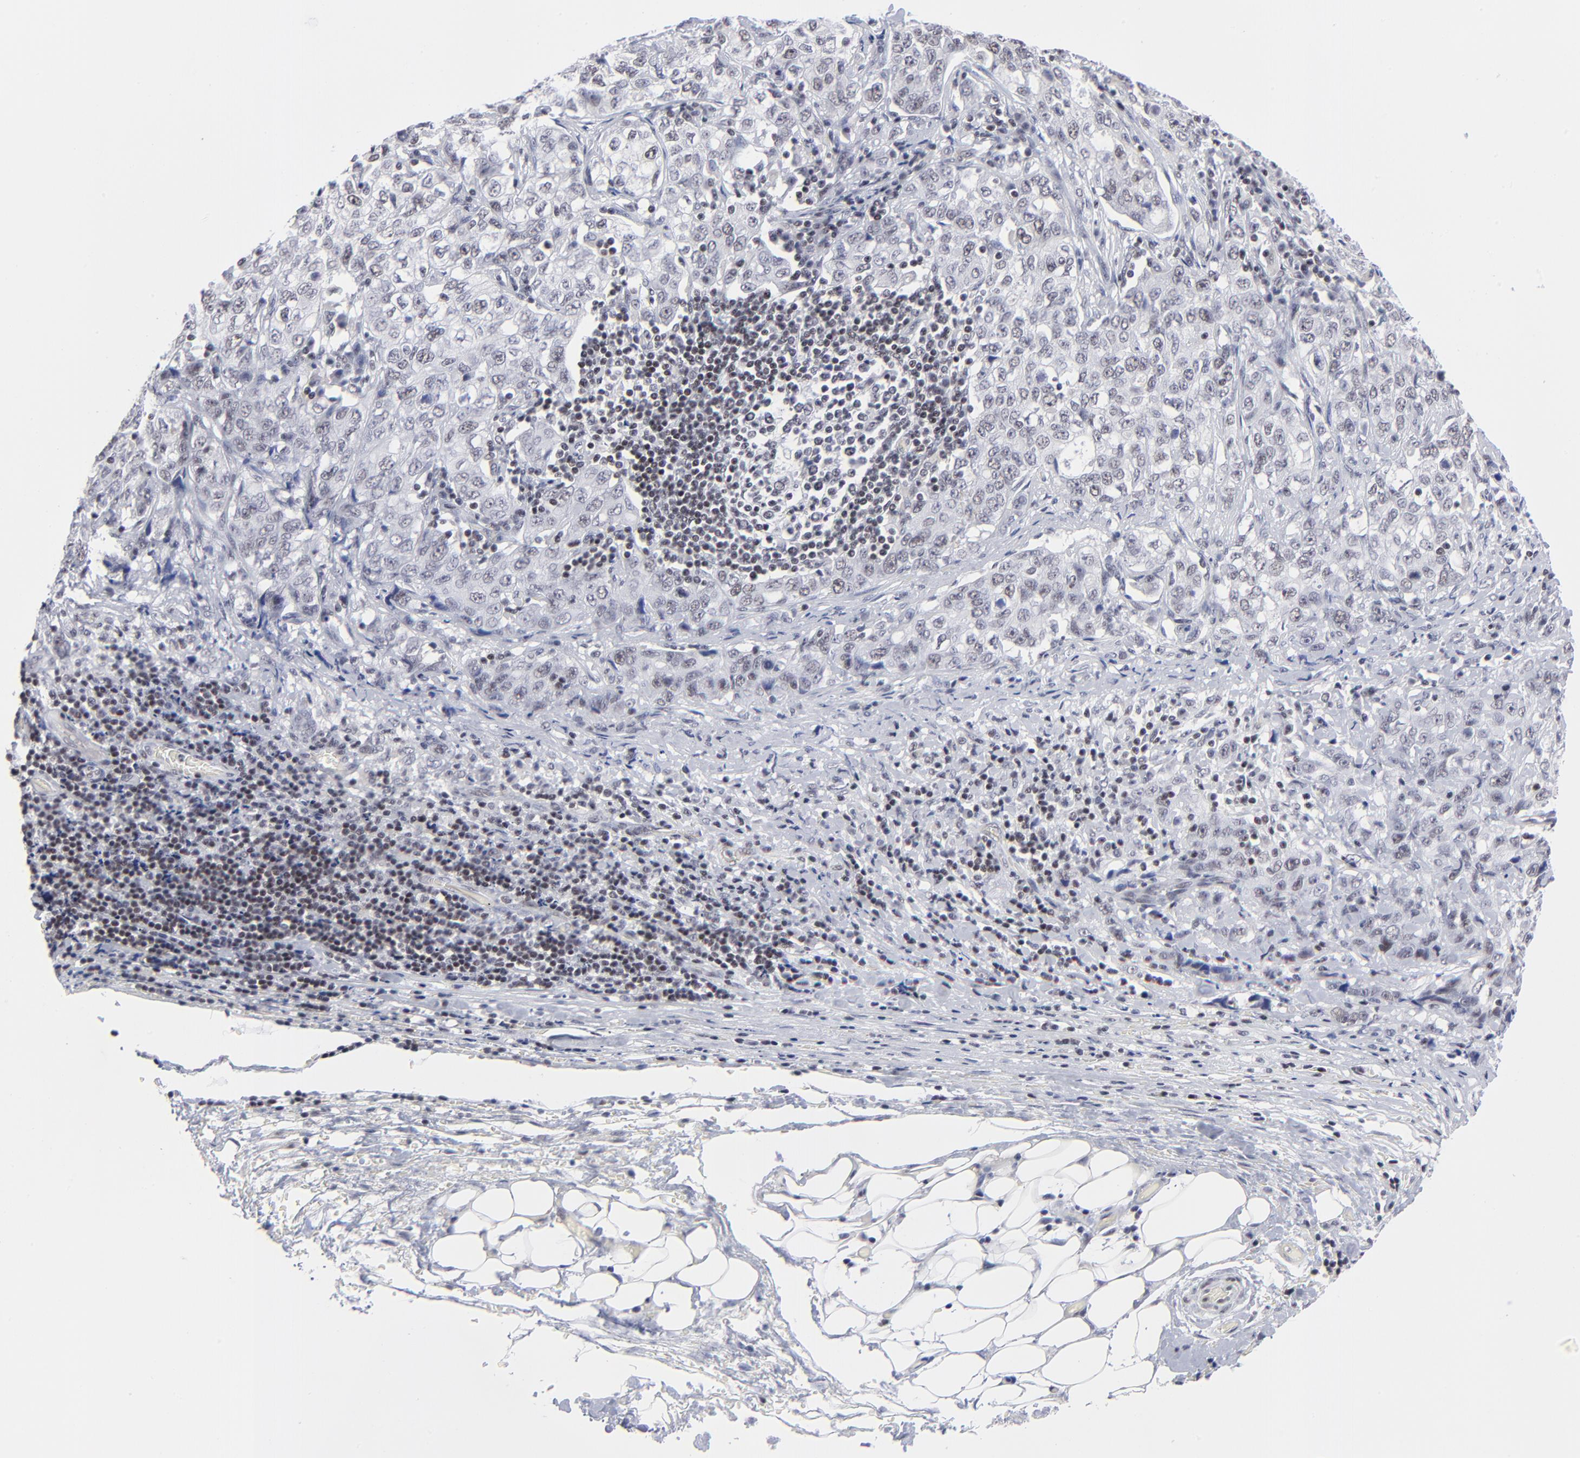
{"staining": {"intensity": "negative", "quantity": "none", "location": "none"}, "tissue": "stomach cancer", "cell_type": "Tumor cells", "image_type": "cancer", "snomed": [{"axis": "morphology", "description": "Adenocarcinoma, NOS"}, {"axis": "topography", "description": "Stomach"}], "caption": "Immunohistochemical staining of stomach cancer (adenocarcinoma) reveals no significant positivity in tumor cells. (DAB (3,3'-diaminobenzidine) immunohistochemistry (IHC) with hematoxylin counter stain).", "gene": "SP2", "patient": {"sex": "male", "age": 48}}